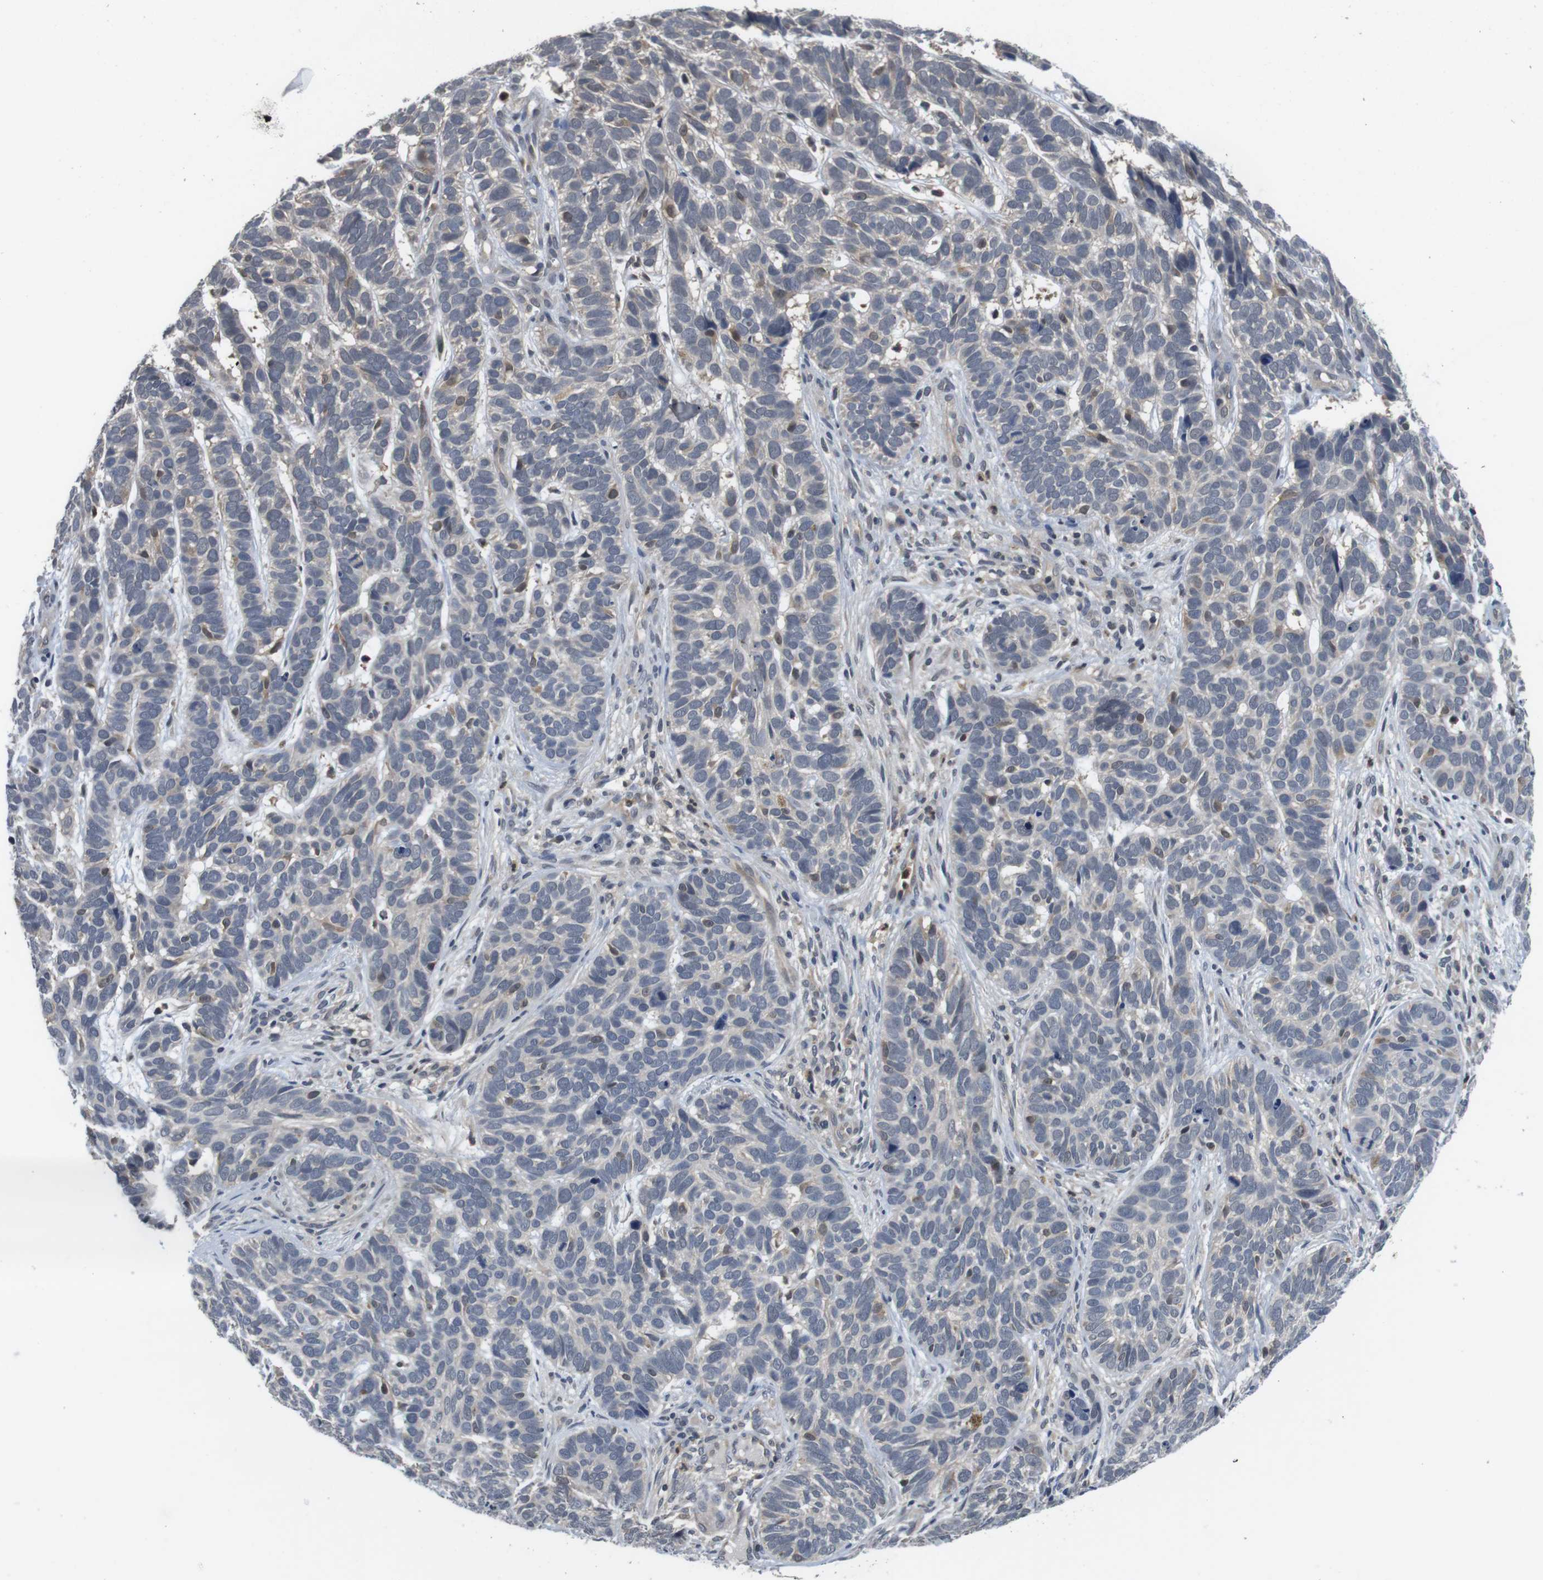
{"staining": {"intensity": "negative", "quantity": "none", "location": "none"}, "tissue": "skin cancer", "cell_type": "Tumor cells", "image_type": "cancer", "snomed": [{"axis": "morphology", "description": "Basal cell carcinoma"}, {"axis": "topography", "description": "Skin"}], "caption": "Skin cancer stained for a protein using immunohistochemistry (IHC) exhibits no positivity tumor cells.", "gene": "FADD", "patient": {"sex": "male", "age": 87}}